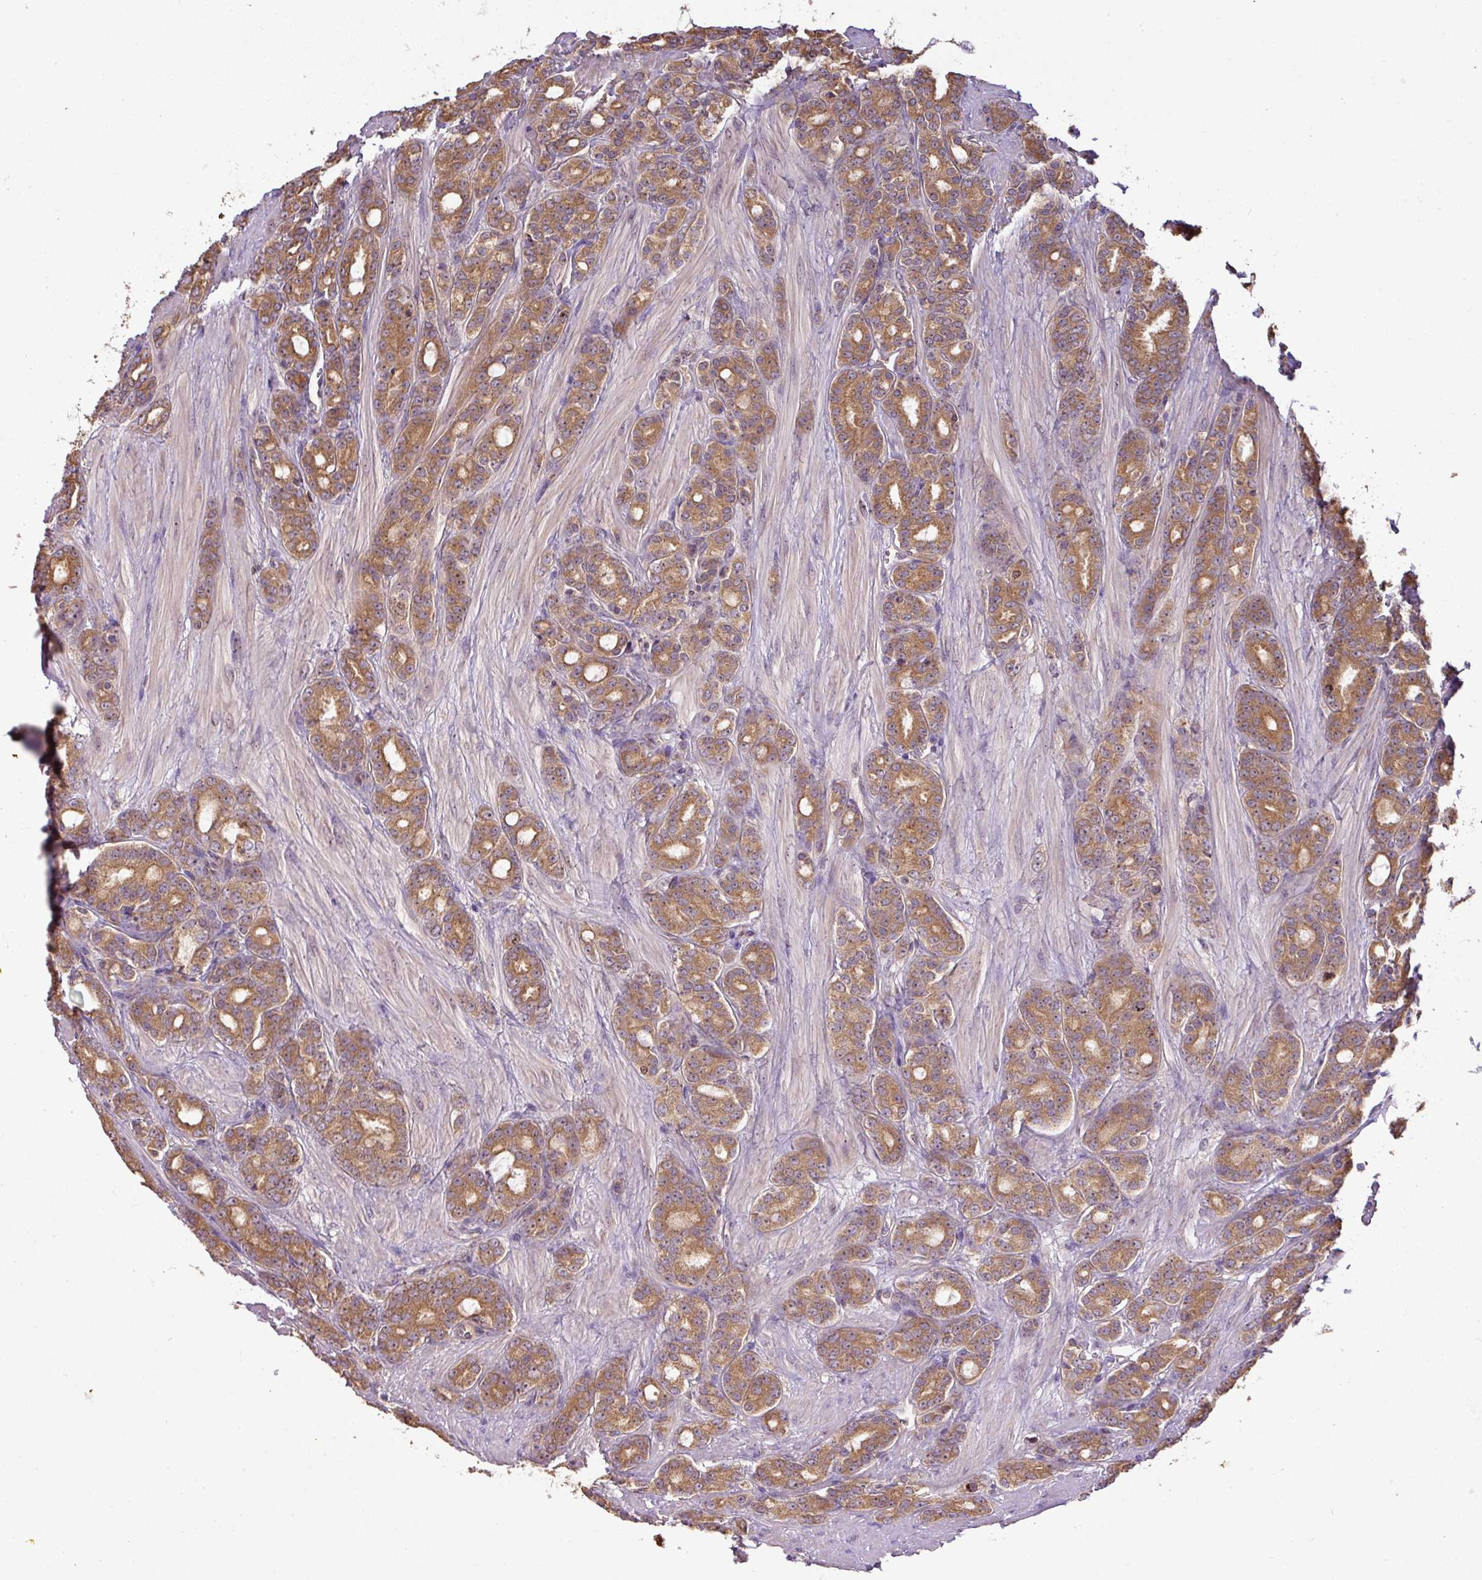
{"staining": {"intensity": "moderate", "quantity": ">75%", "location": "cytoplasmic/membranous,nuclear"}, "tissue": "prostate cancer", "cell_type": "Tumor cells", "image_type": "cancer", "snomed": [{"axis": "morphology", "description": "Adenocarcinoma, High grade"}, {"axis": "topography", "description": "Prostate"}], "caption": "IHC staining of prostate high-grade adenocarcinoma, which shows medium levels of moderate cytoplasmic/membranous and nuclear positivity in approximately >75% of tumor cells indicating moderate cytoplasmic/membranous and nuclear protein positivity. The staining was performed using DAB (3,3'-diaminobenzidine) (brown) for protein detection and nuclei were counterstained in hematoxylin (blue).", "gene": "VENTX", "patient": {"sex": "male", "age": 62}}